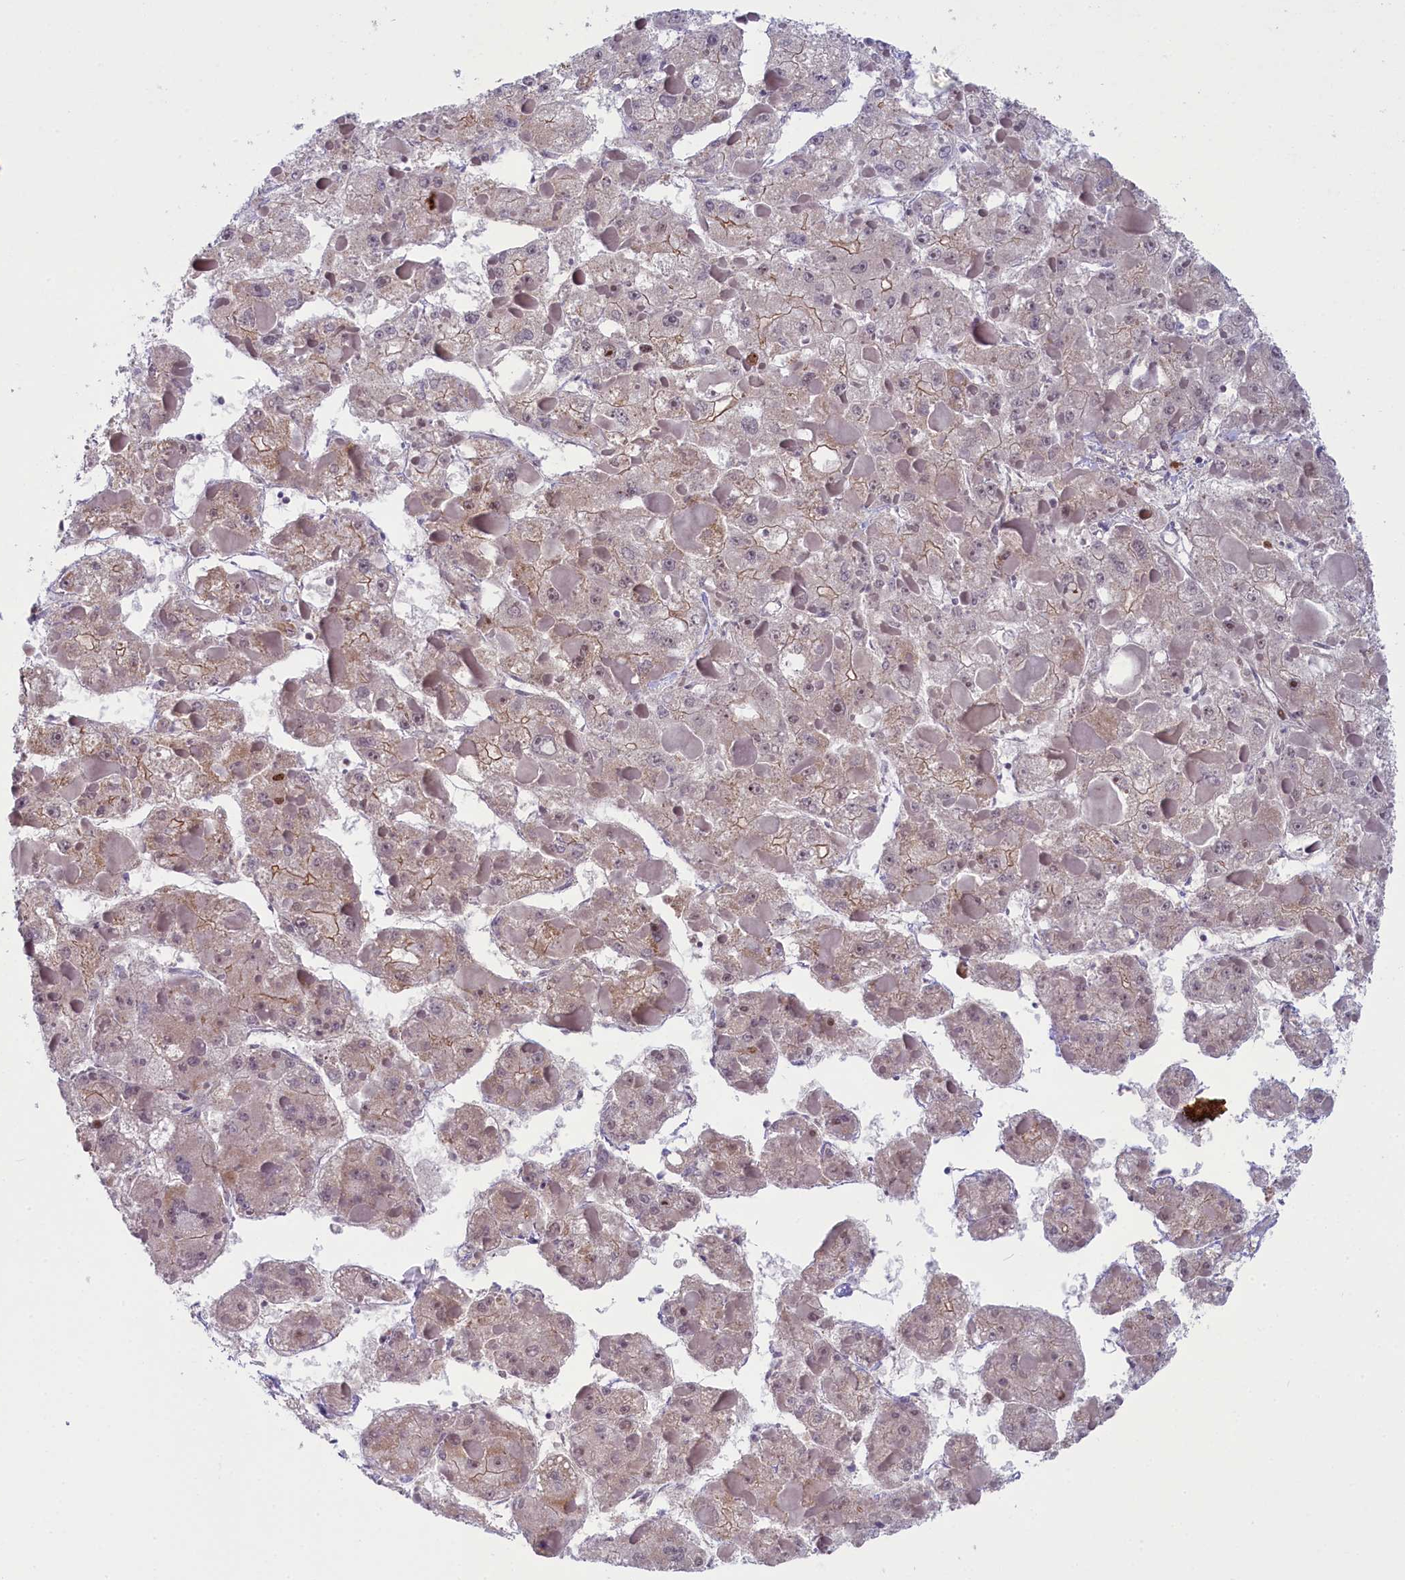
{"staining": {"intensity": "negative", "quantity": "none", "location": "none"}, "tissue": "liver cancer", "cell_type": "Tumor cells", "image_type": "cancer", "snomed": [{"axis": "morphology", "description": "Carcinoma, Hepatocellular, NOS"}, {"axis": "topography", "description": "Liver"}], "caption": "The photomicrograph exhibits no significant expression in tumor cells of liver cancer.", "gene": "CCL23", "patient": {"sex": "female", "age": 73}}